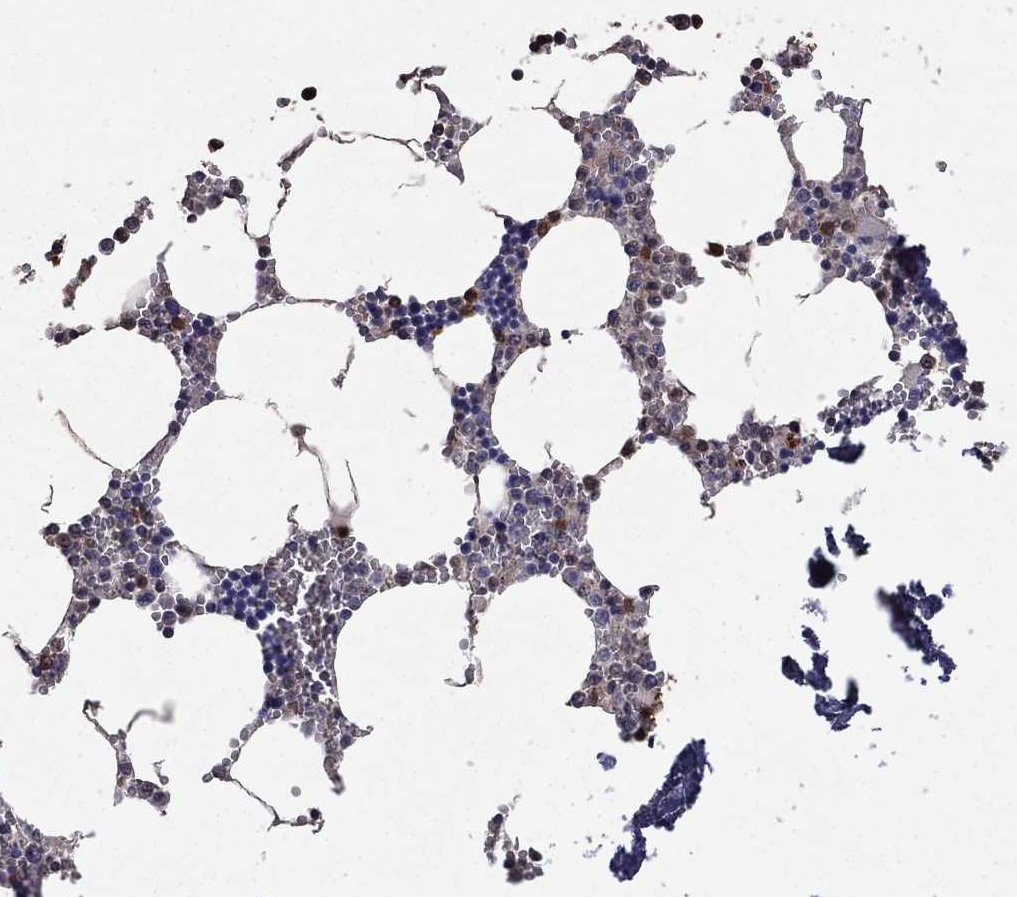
{"staining": {"intensity": "strong", "quantity": "<25%", "location": "cytoplasmic/membranous"}, "tissue": "bone marrow", "cell_type": "Hematopoietic cells", "image_type": "normal", "snomed": [{"axis": "morphology", "description": "Normal tissue, NOS"}, {"axis": "topography", "description": "Bone marrow"}], "caption": "Protein expression analysis of unremarkable bone marrow exhibits strong cytoplasmic/membranous expression in approximately <25% of hematopoietic cells. (Stains: DAB (3,3'-diaminobenzidine) in brown, nuclei in blue, Microscopy: brightfield microscopy at high magnification).", "gene": "GYG1", "patient": {"sex": "male", "age": 54}}